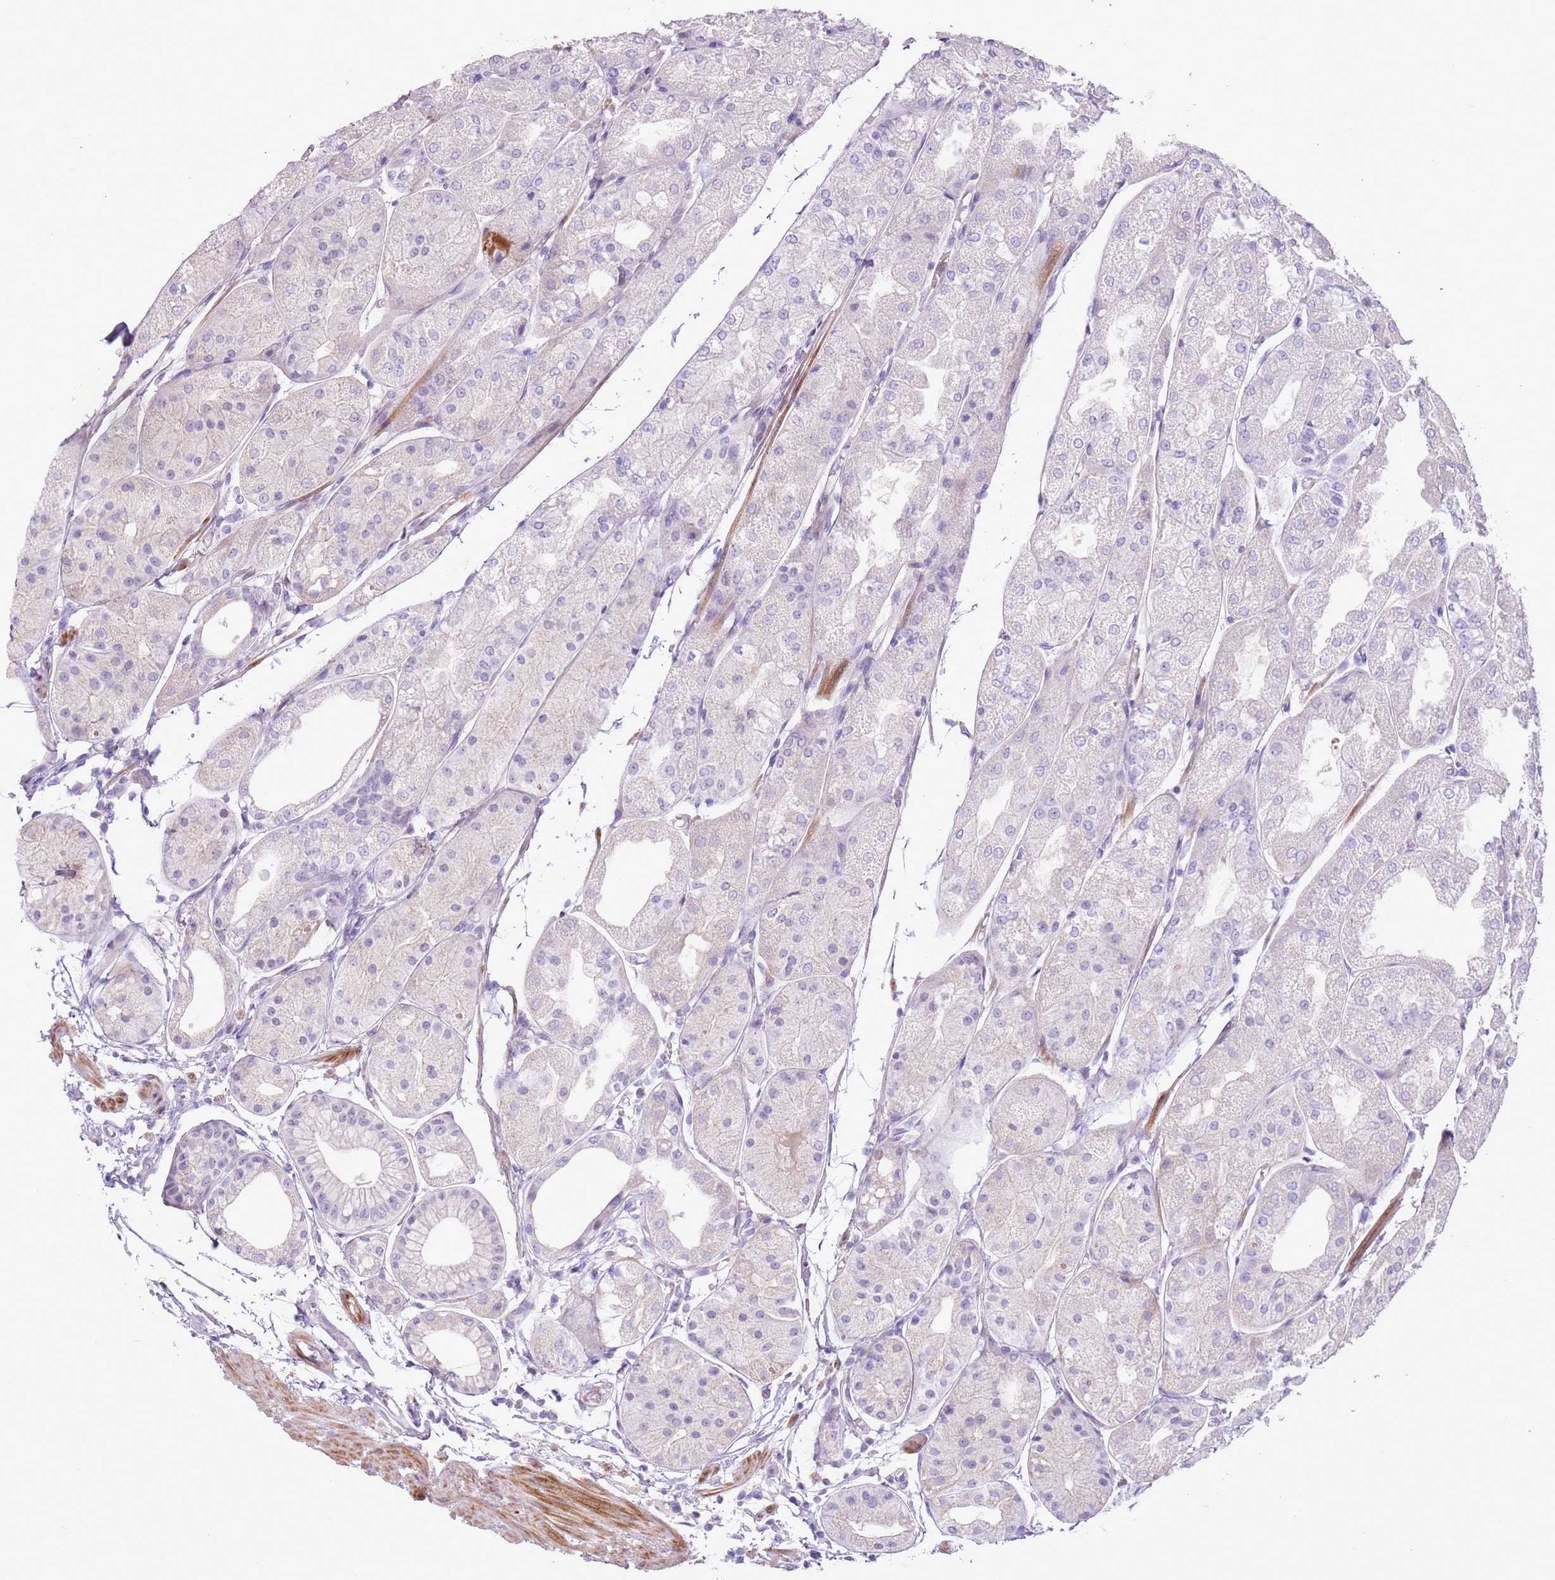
{"staining": {"intensity": "negative", "quantity": "none", "location": "none"}, "tissue": "stomach", "cell_type": "Glandular cells", "image_type": "normal", "snomed": [{"axis": "morphology", "description": "Normal tissue, NOS"}, {"axis": "topography", "description": "Stomach, upper"}], "caption": "The photomicrograph displays no staining of glandular cells in unremarkable stomach. (DAB IHC, high magnification).", "gene": "ZNF239", "patient": {"sex": "male", "age": 72}}